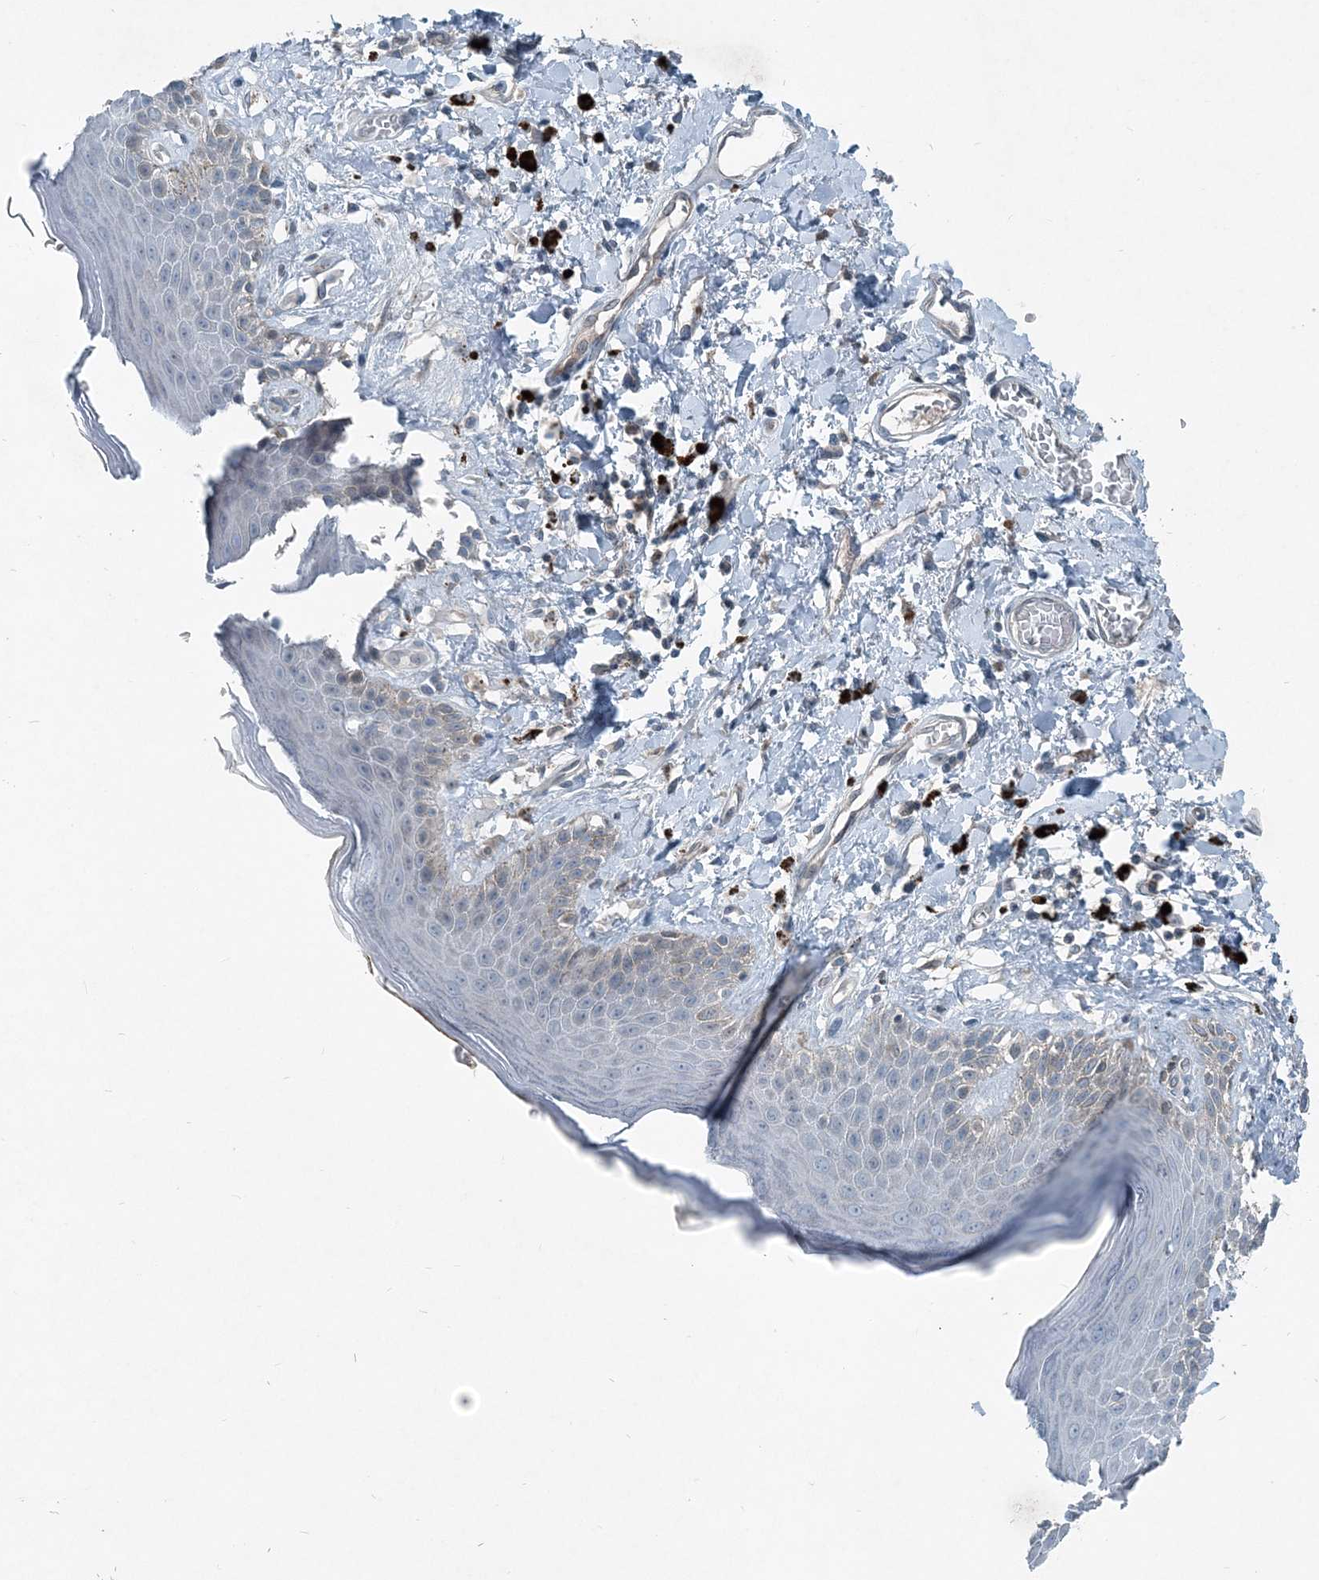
{"staining": {"intensity": "weak", "quantity": "<25%", "location": "cytoplasmic/membranous"}, "tissue": "skin", "cell_type": "Epidermal cells", "image_type": "normal", "snomed": [{"axis": "morphology", "description": "Normal tissue, NOS"}, {"axis": "topography", "description": "Anal"}], "caption": "Skin was stained to show a protein in brown. There is no significant expression in epidermal cells. (Immunohistochemistry, brightfield microscopy, high magnification).", "gene": "ARMH1", "patient": {"sex": "female", "age": 78}}